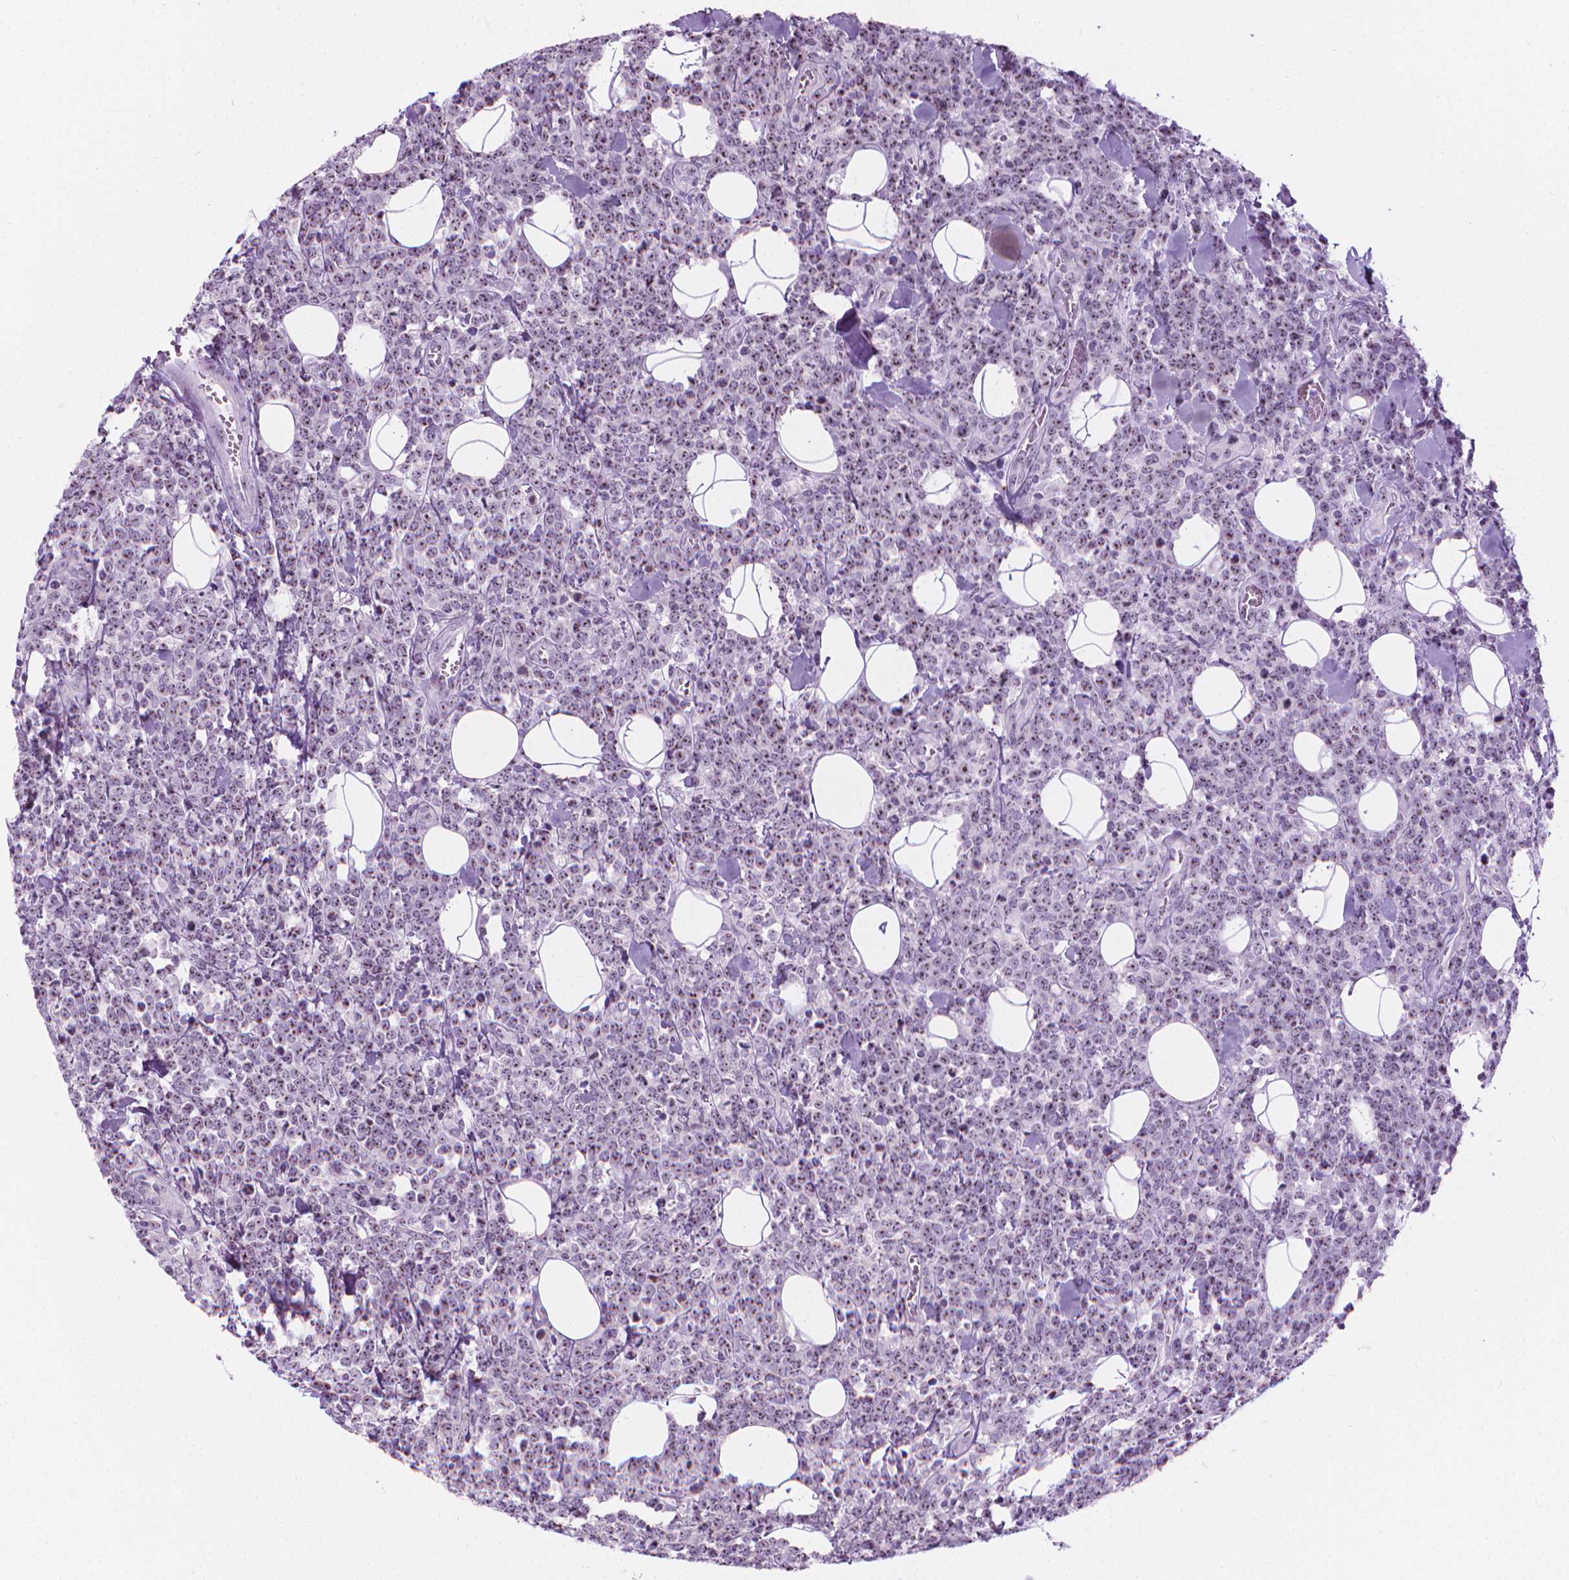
{"staining": {"intensity": "moderate", "quantity": "25%-75%", "location": "nuclear"}, "tissue": "lymphoma", "cell_type": "Tumor cells", "image_type": "cancer", "snomed": [{"axis": "morphology", "description": "Malignant lymphoma, non-Hodgkin's type, High grade"}, {"axis": "topography", "description": "Small intestine"}], "caption": "Protein staining of lymphoma tissue exhibits moderate nuclear staining in about 25%-75% of tumor cells.", "gene": "NOL7", "patient": {"sex": "female", "age": 56}}